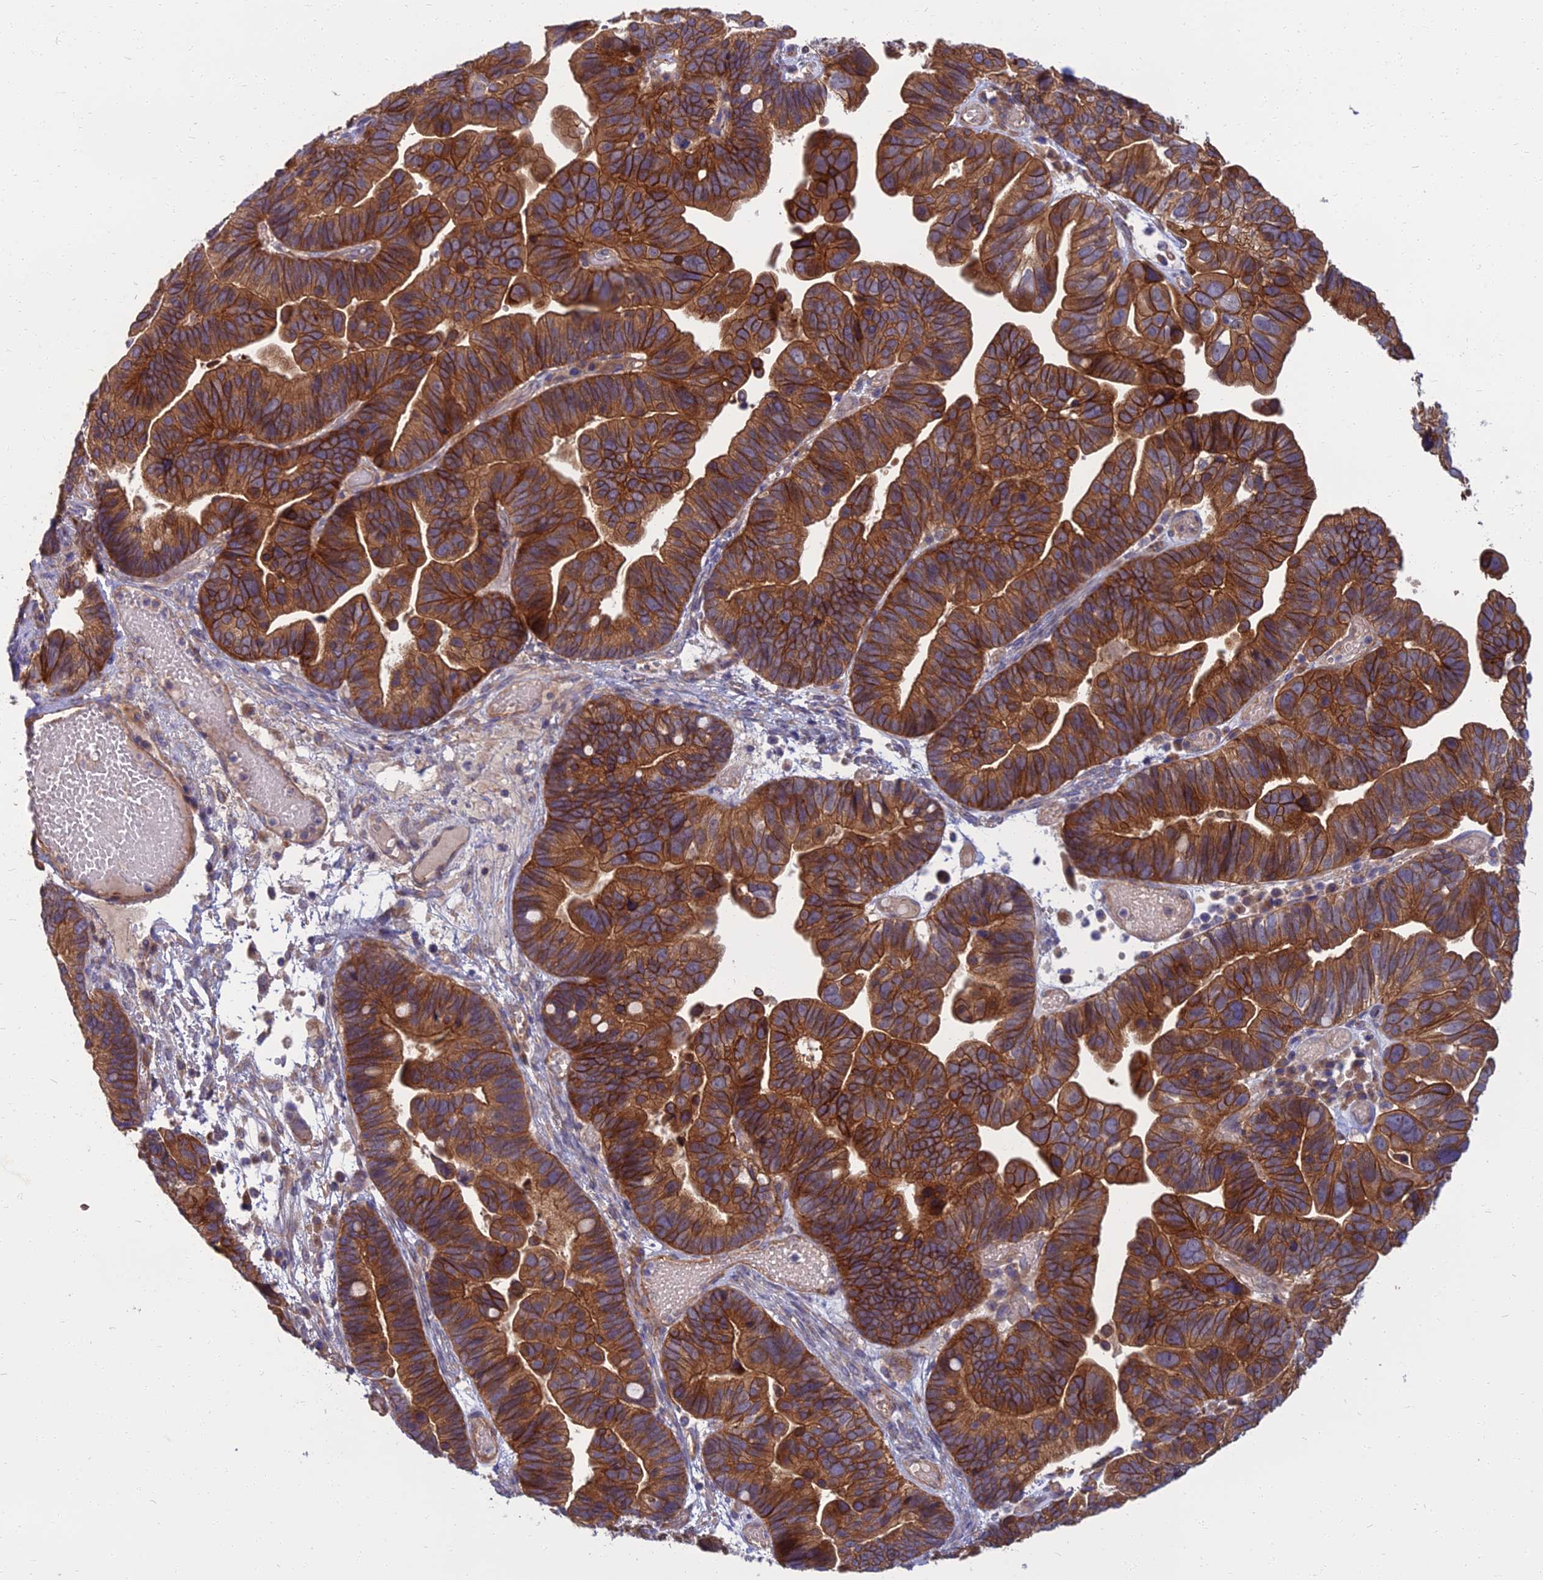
{"staining": {"intensity": "strong", "quantity": ">75%", "location": "cytoplasmic/membranous"}, "tissue": "ovarian cancer", "cell_type": "Tumor cells", "image_type": "cancer", "snomed": [{"axis": "morphology", "description": "Cystadenocarcinoma, serous, NOS"}, {"axis": "topography", "description": "Ovary"}], "caption": "A high amount of strong cytoplasmic/membranous expression is present in approximately >75% of tumor cells in ovarian cancer tissue. The protein of interest is stained brown, and the nuclei are stained in blue (DAB (3,3'-diaminobenzidine) IHC with brightfield microscopy, high magnification).", "gene": "WDR24", "patient": {"sex": "female", "age": 56}}